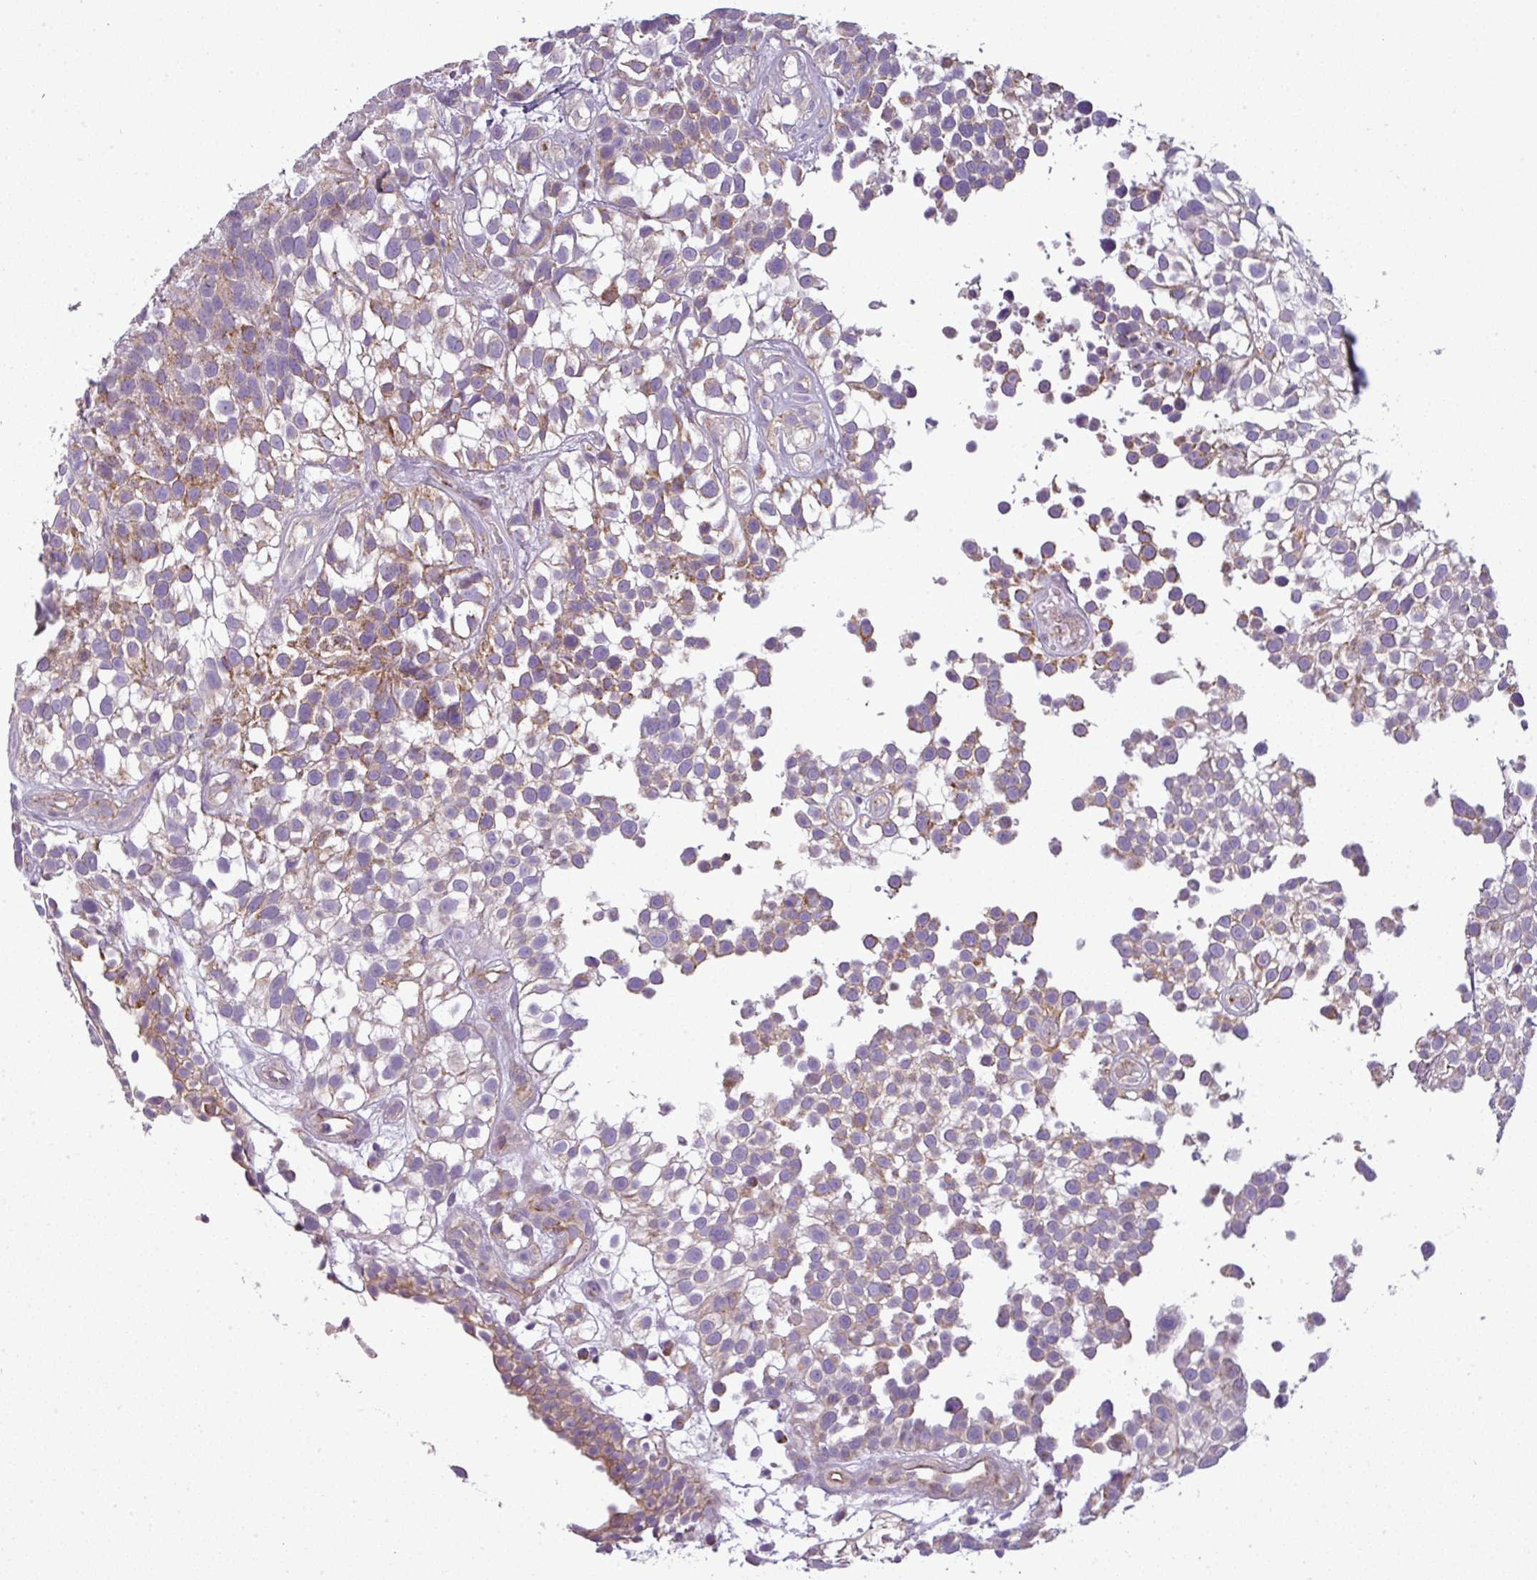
{"staining": {"intensity": "moderate", "quantity": "<25%", "location": "cytoplasmic/membranous"}, "tissue": "urothelial cancer", "cell_type": "Tumor cells", "image_type": "cancer", "snomed": [{"axis": "morphology", "description": "Urothelial carcinoma, High grade"}, {"axis": "topography", "description": "Urinary bladder"}], "caption": "Human urothelial carcinoma (high-grade) stained for a protein (brown) exhibits moderate cytoplasmic/membranous positive staining in about <25% of tumor cells.", "gene": "PNMA6A", "patient": {"sex": "male", "age": 56}}